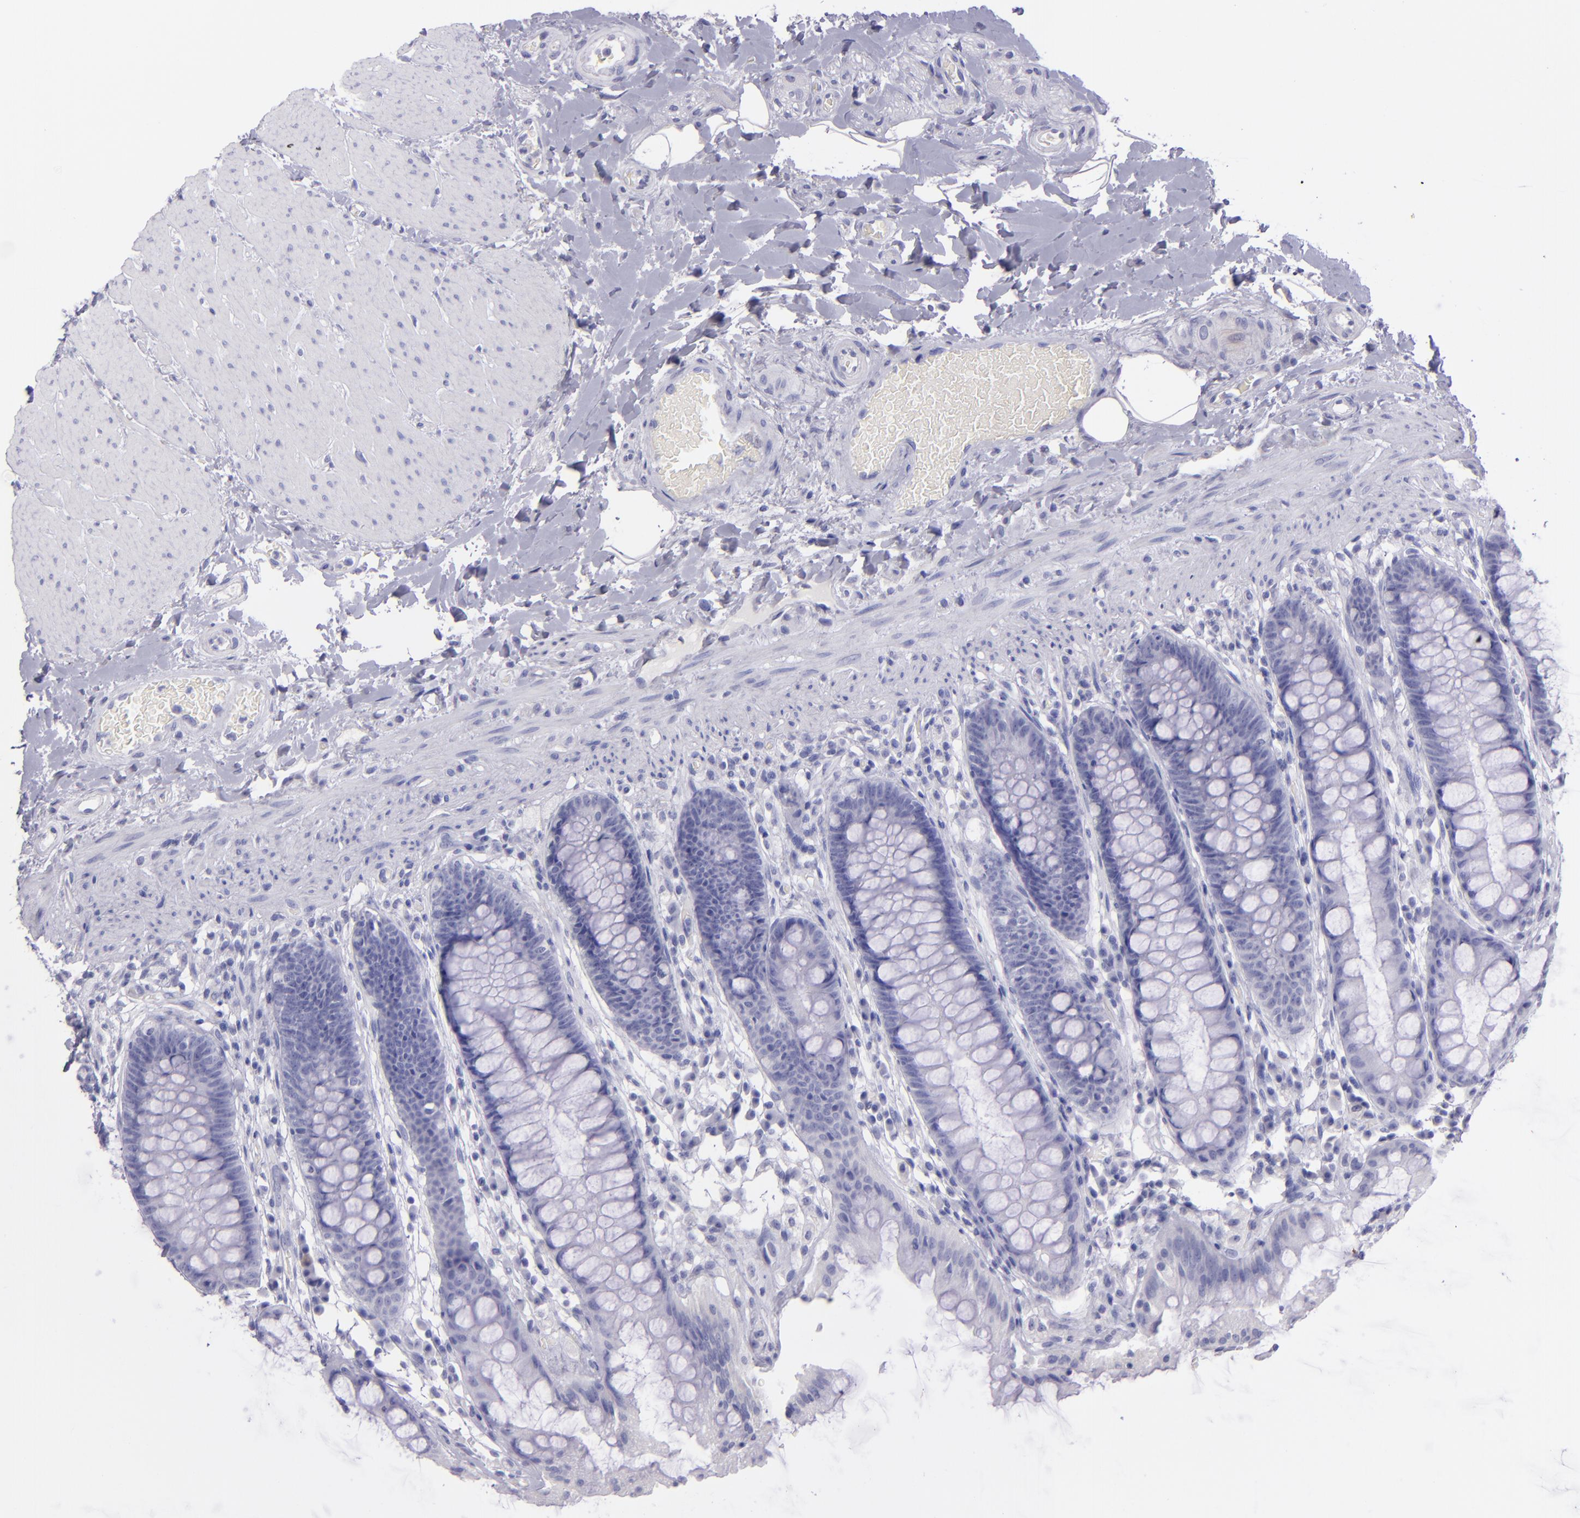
{"staining": {"intensity": "negative", "quantity": "none", "location": "none"}, "tissue": "rectum", "cell_type": "Glandular cells", "image_type": "normal", "snomed": [{"axis": "morphology", "description": "Normal tissue, NOS"}, {"axis": "topography", "description": "Rectum"}], "caption": "This is an IHC histopathology image of benign rectum. There is no positivity in glandular cells.", "gene": "TNNT3", "patient": {"sex": "female", "age": 46}}